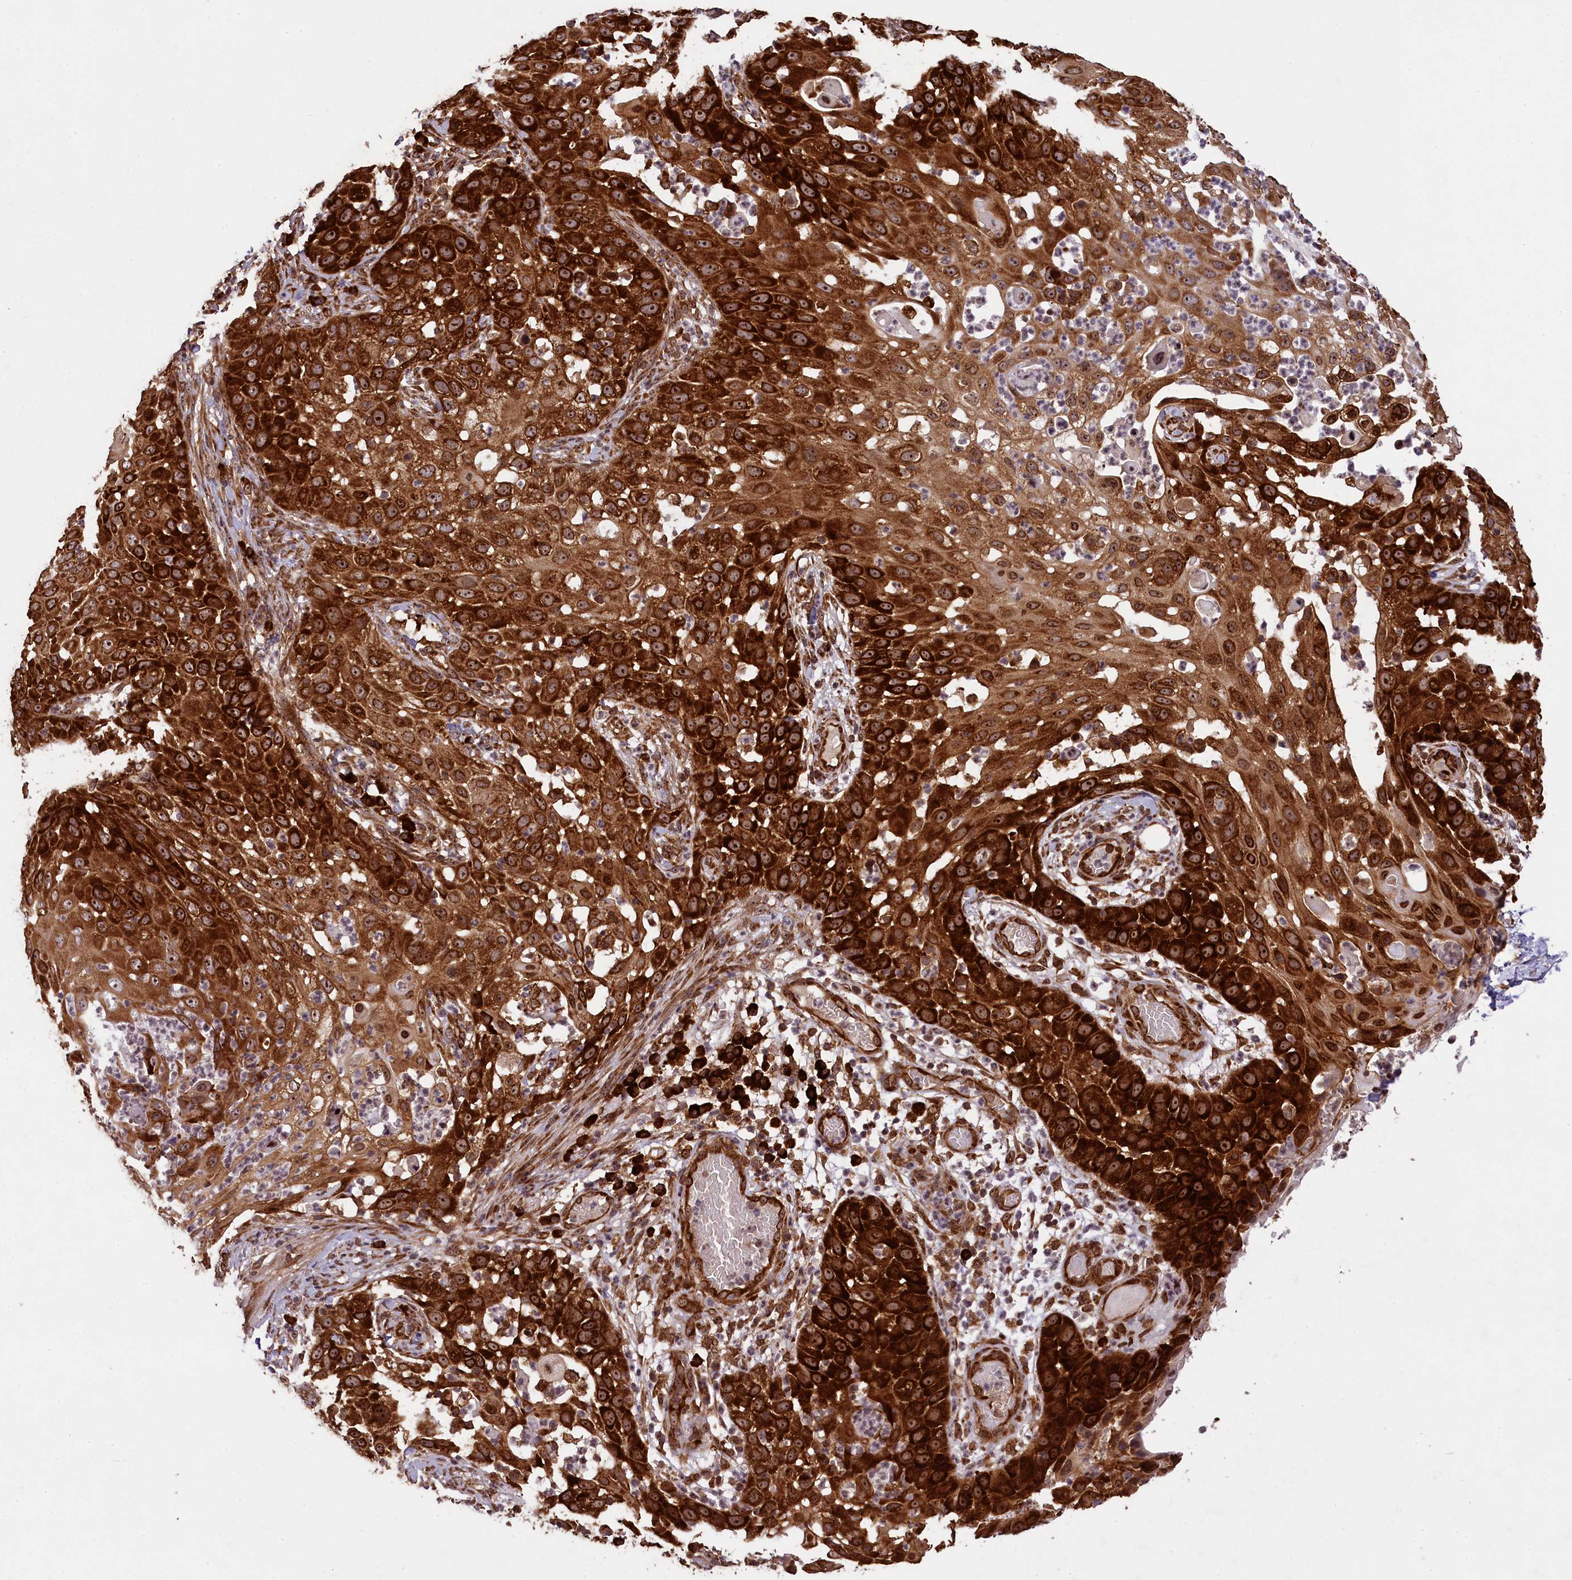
{"staining": {"intensity": "strong", "quantity": ">75%", "location": "cytoplasmic/membranous,nuclear"}, "tissue": "skin cancer", "cell_type": "Tumor cells", "image_type": "cancer", "snomed": [{"axis": "morphology", "description": "Squamous cell carcinoma, NOS"}, {"axis": "topography", "description": "Skin"}], "caption": "Squamous cell carcinoma (skin) tissue displays strong cytoplasmic/membranous and nuclear positivity in about >75% of tumor cells, visualized by immunohistochemistry.", "gene": "LARP4", "patient": {"sex": "female", "age": 44}}